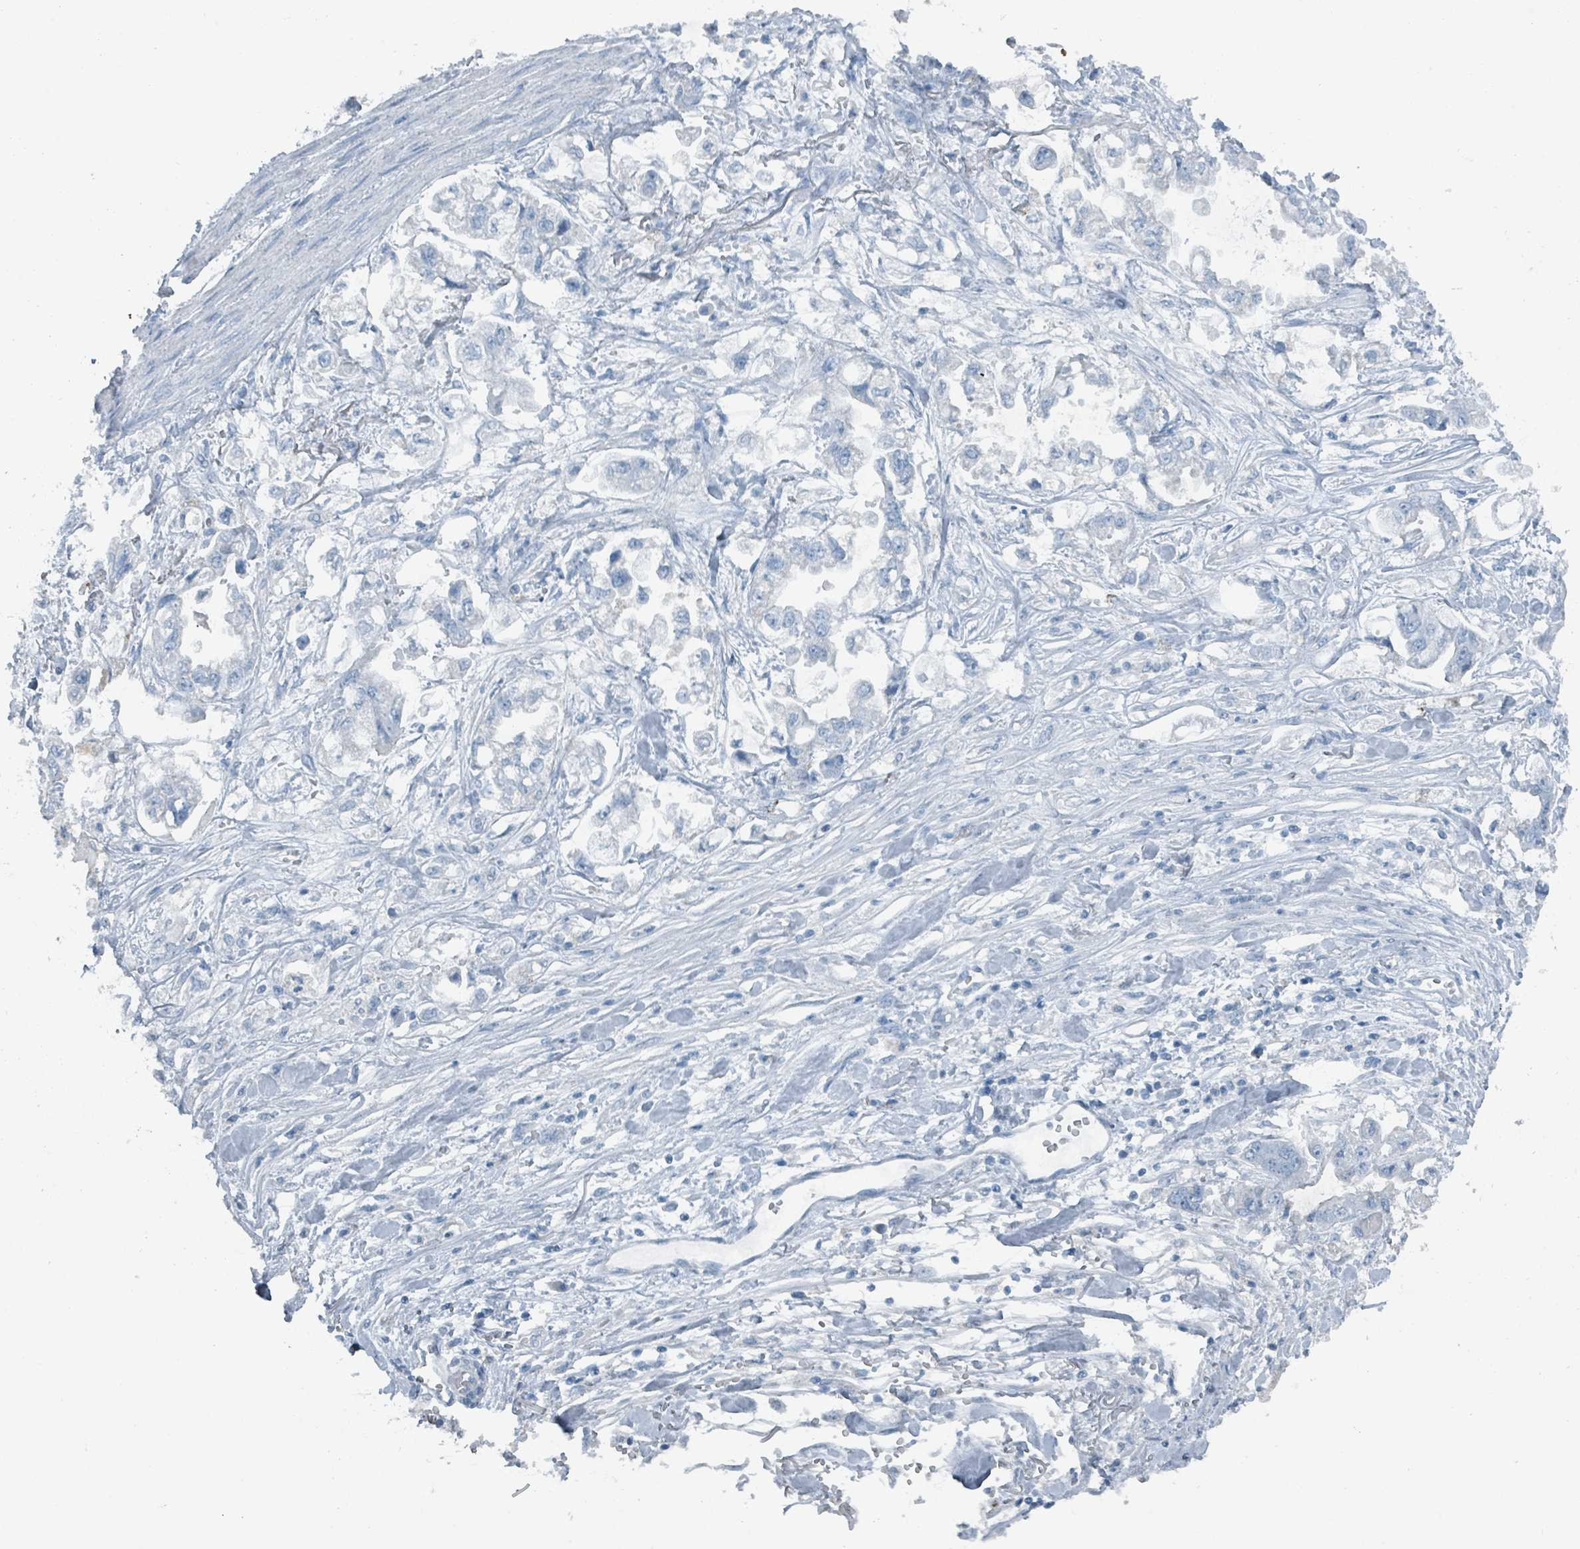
{"staining": {"intensity": "negative", "quantity": "none", "location": "none"}, "tissue": "stomach cancer", "cell_type": "Tumor cells", "image_type": "cancer", "snomed": [{"axis": "morphology", "description": "Adenocarcinoma, NOS"}, {"axis": "topography", "description": "Stomach"}], "caption": "Stomach cancer stained for a protein using immunohistochemistry shows no staining tumor cells.", "gene": "GAMT", "patient": {"sex": "male", "age": 62}}